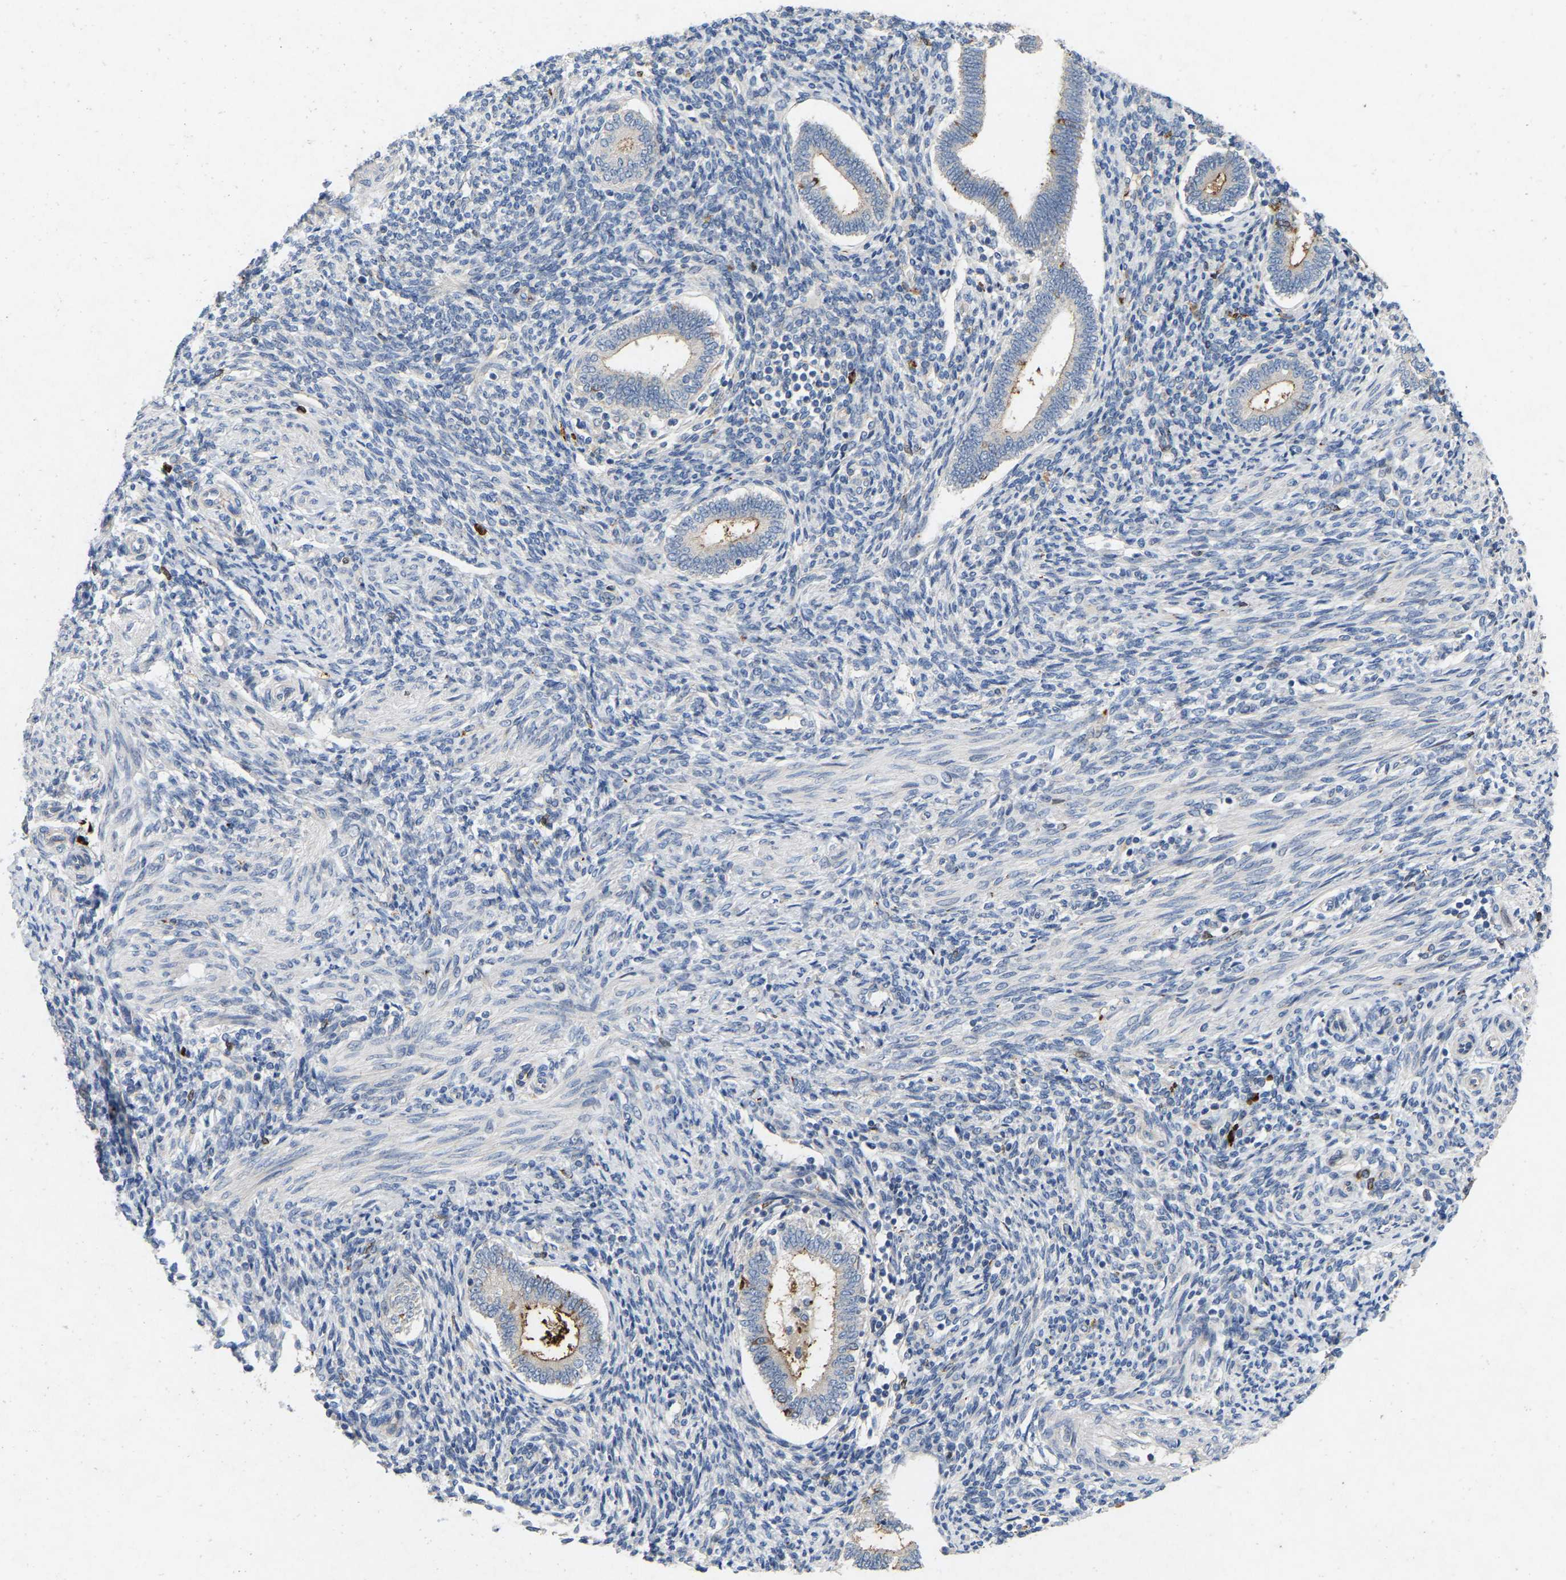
{"staining": {"intensity": "moderate", "quantity": "<25%", "location": "cytoplasmic/membranous"}, "tissue": "endometrium", "cell_type": "Cells in endometrial stroma", "image_type": "normal", "snomed": [{"axis": "morphology", "description": "Normal tissue, NOS"}, {"axis": "topography", "description": "Endometrium"}], "caption": "Protein positivity by immunohistochemistry (IHC) demonstrates moderate cytoplasmic/membranous staining in approximately <25% of cells in endometrial stroma in benign endometrium.", "gene": "RHEB", "patient": {"sex": "female", "age": 42}}